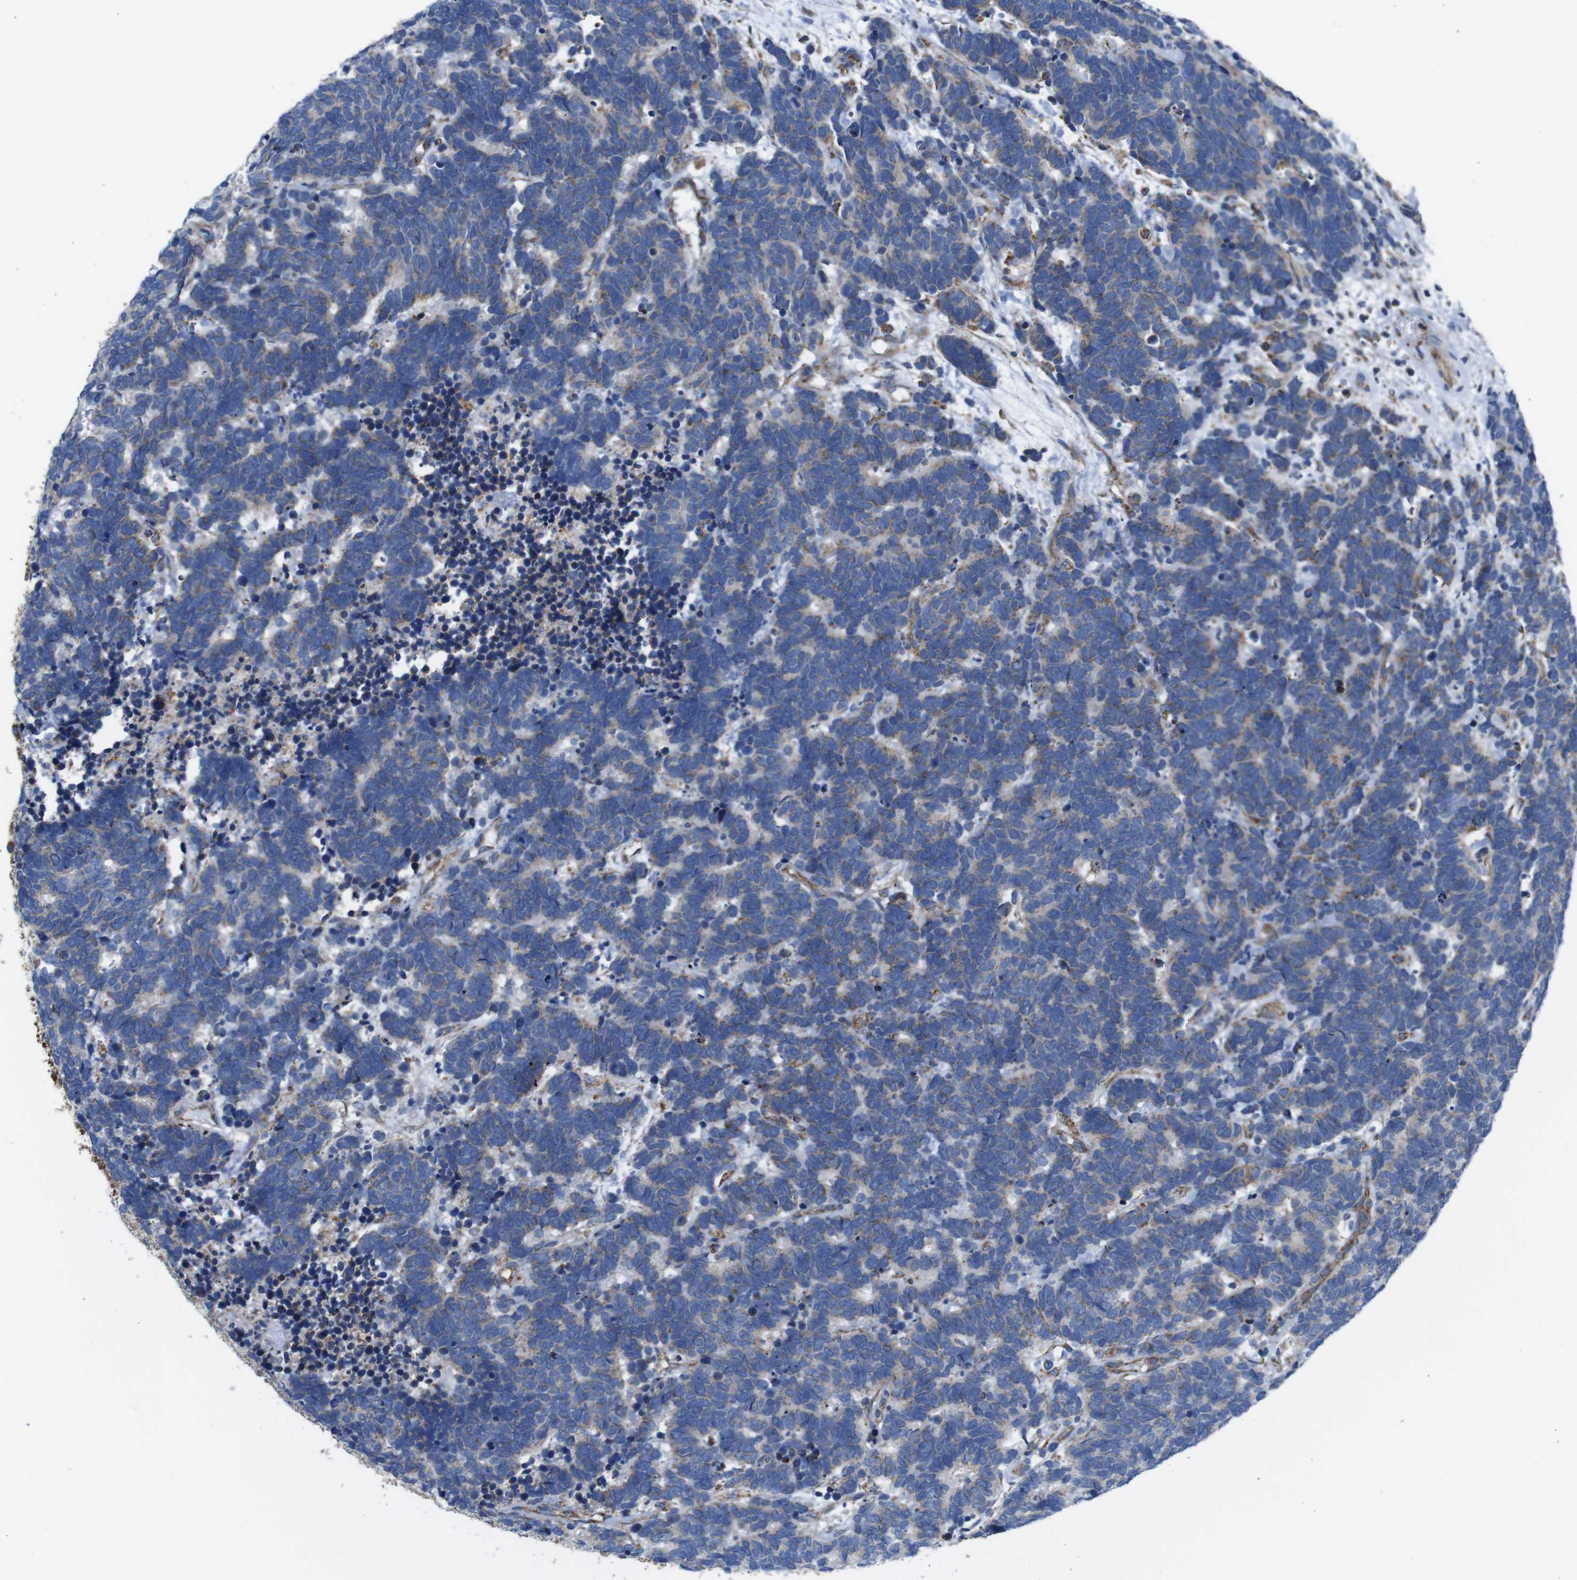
{"staining": {"intensity": "weak", "quantity": "25%-75%", "location": "cytoplasmic/membranous"}, "tissue": "carcinoid", "cell_type": "Tumor cells", "image_type": "cancer", "snomed": [{"axis": "morphology", "description": "Carcinoma, NOS"}, {"axis": "morphology", "description": "Carcinoid, malignant, NOS"}, {"axis": "topography", "description": "Urinary bladder"}], "caption": "IHC micrograph of neoplastic tissue: human carcinoid stained using immunohistochemistry (IHC) demonstrates low levels of weak protein expression localized specifically in the cytoplasmic/membranous of tumor cells, appearing as a cytoplasmic/membranous brown color.", "gene": "PDCD1LG2", "patient": {"sex": "male", "age": 57}}